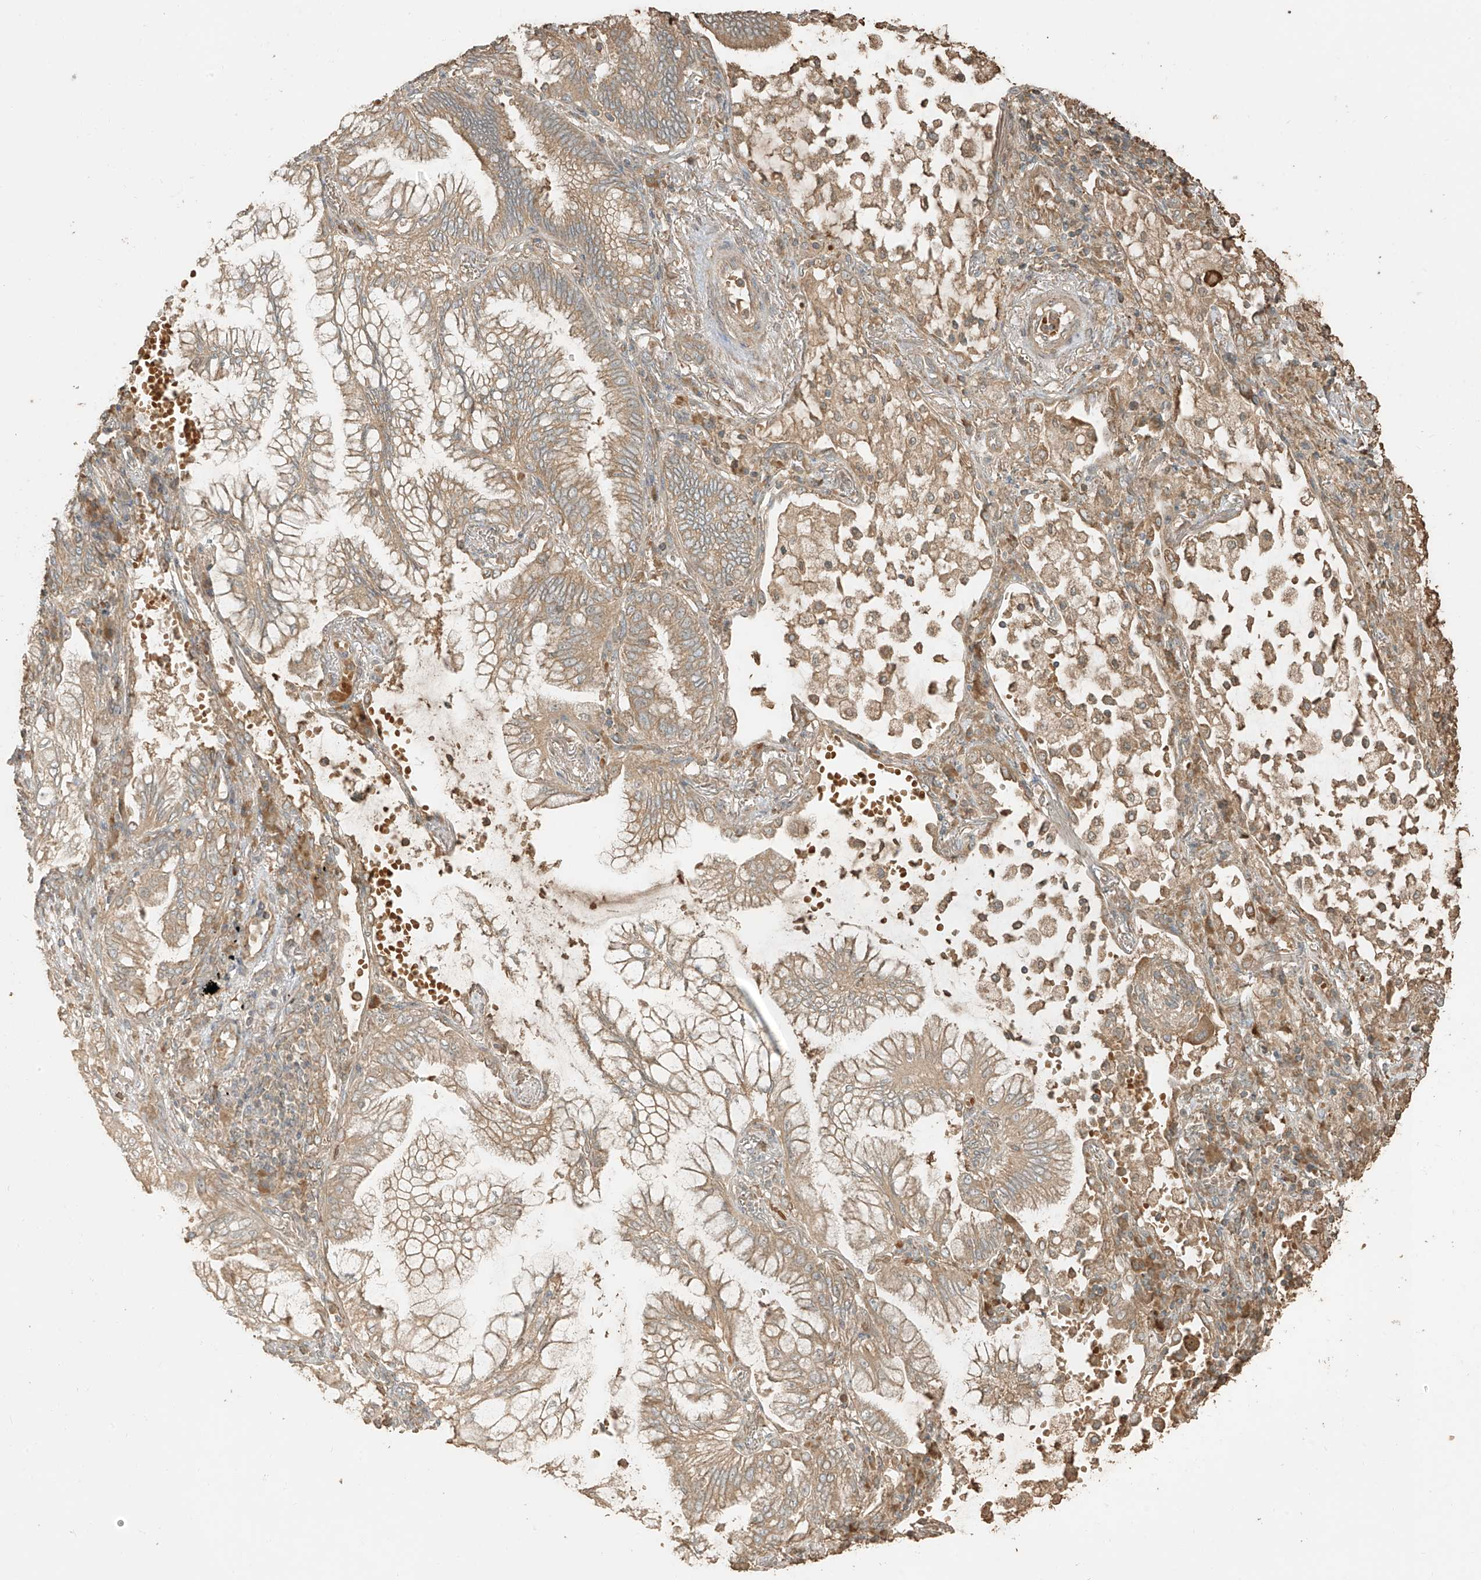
{"staining": {"intensity": "moderate", "quantity": ">75%", "location": "cytoplasmic/membranous"}, "tissue": "lung cancer", "cell_type": "Tumor cells", "image_type": "cancer", "snomed": [{"axis": "morphology", "description": "Adenocarcinoma, NOS"}, {"axis": "topography", "description": "Lung"}], "caption": "The photomicrograph displays a brown stain indicating the presence of a protein in the cytoplasmic/membranous of tumor cells in adenocarcinoma (lung).", "gene": "RFTN2", "patient": {"sex": "female", "age": 70}}